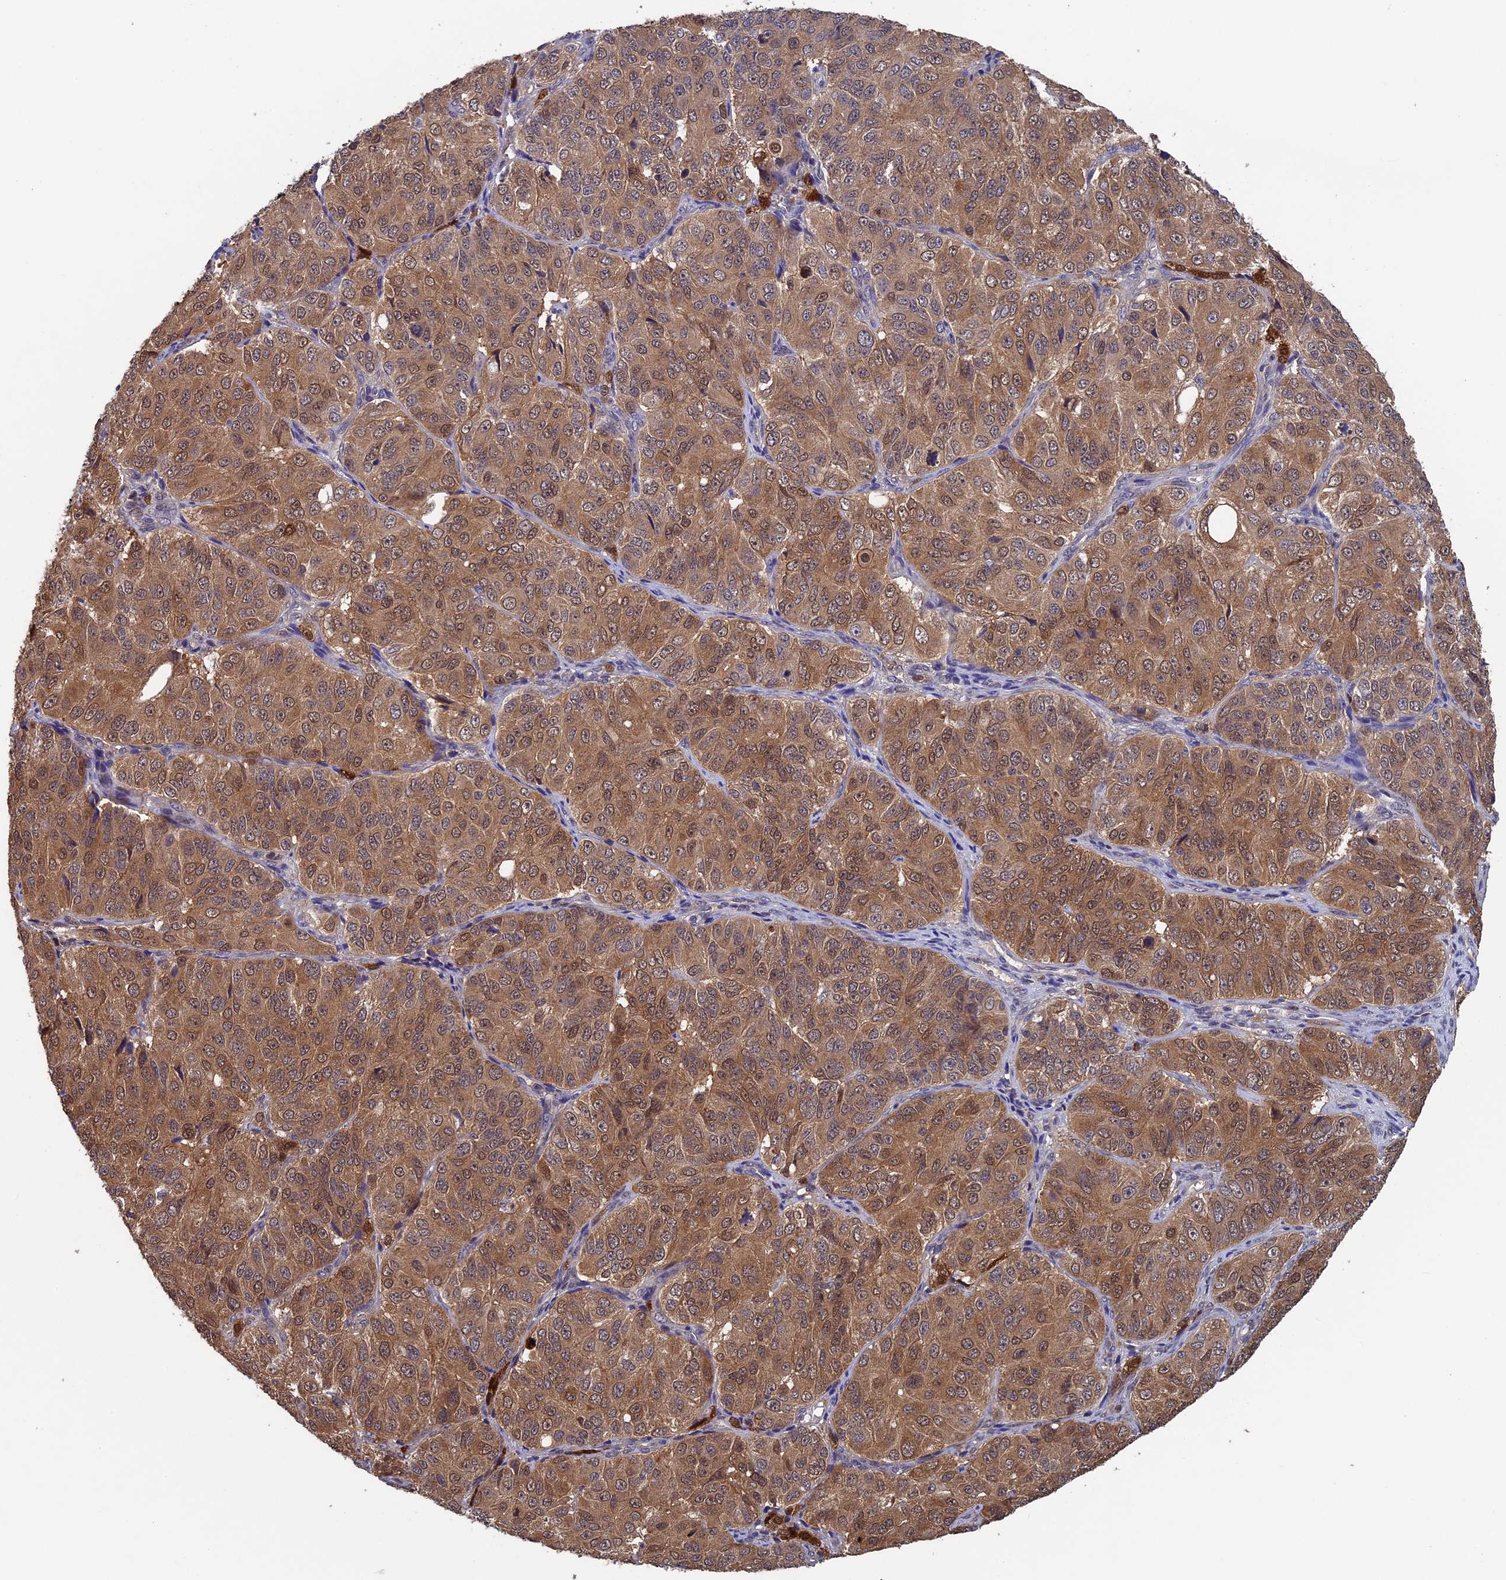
{"staining": {"intensity": "moderate", "quantity": ">75%", "location": "cytoplasmic/membranous"}, "tissue": "ovarian cancer", "cell_type": "Tumor cells", "image_type": "cancer", "snomed": [{"axis": "morphology", "description": "Carcinoma, endometroid"}, {"axis": "topography", "description": "Ovary"}], "caption": "High-power microscopy captured an immunohistochemistry micrograph of endometroid carcinoma (ovarian), revealing moderate cytoplasmic/membranous positivity in about >75% of tumor cells.", "gene": "LCMT1", "patient": {"sex": "female", "age": 51}}